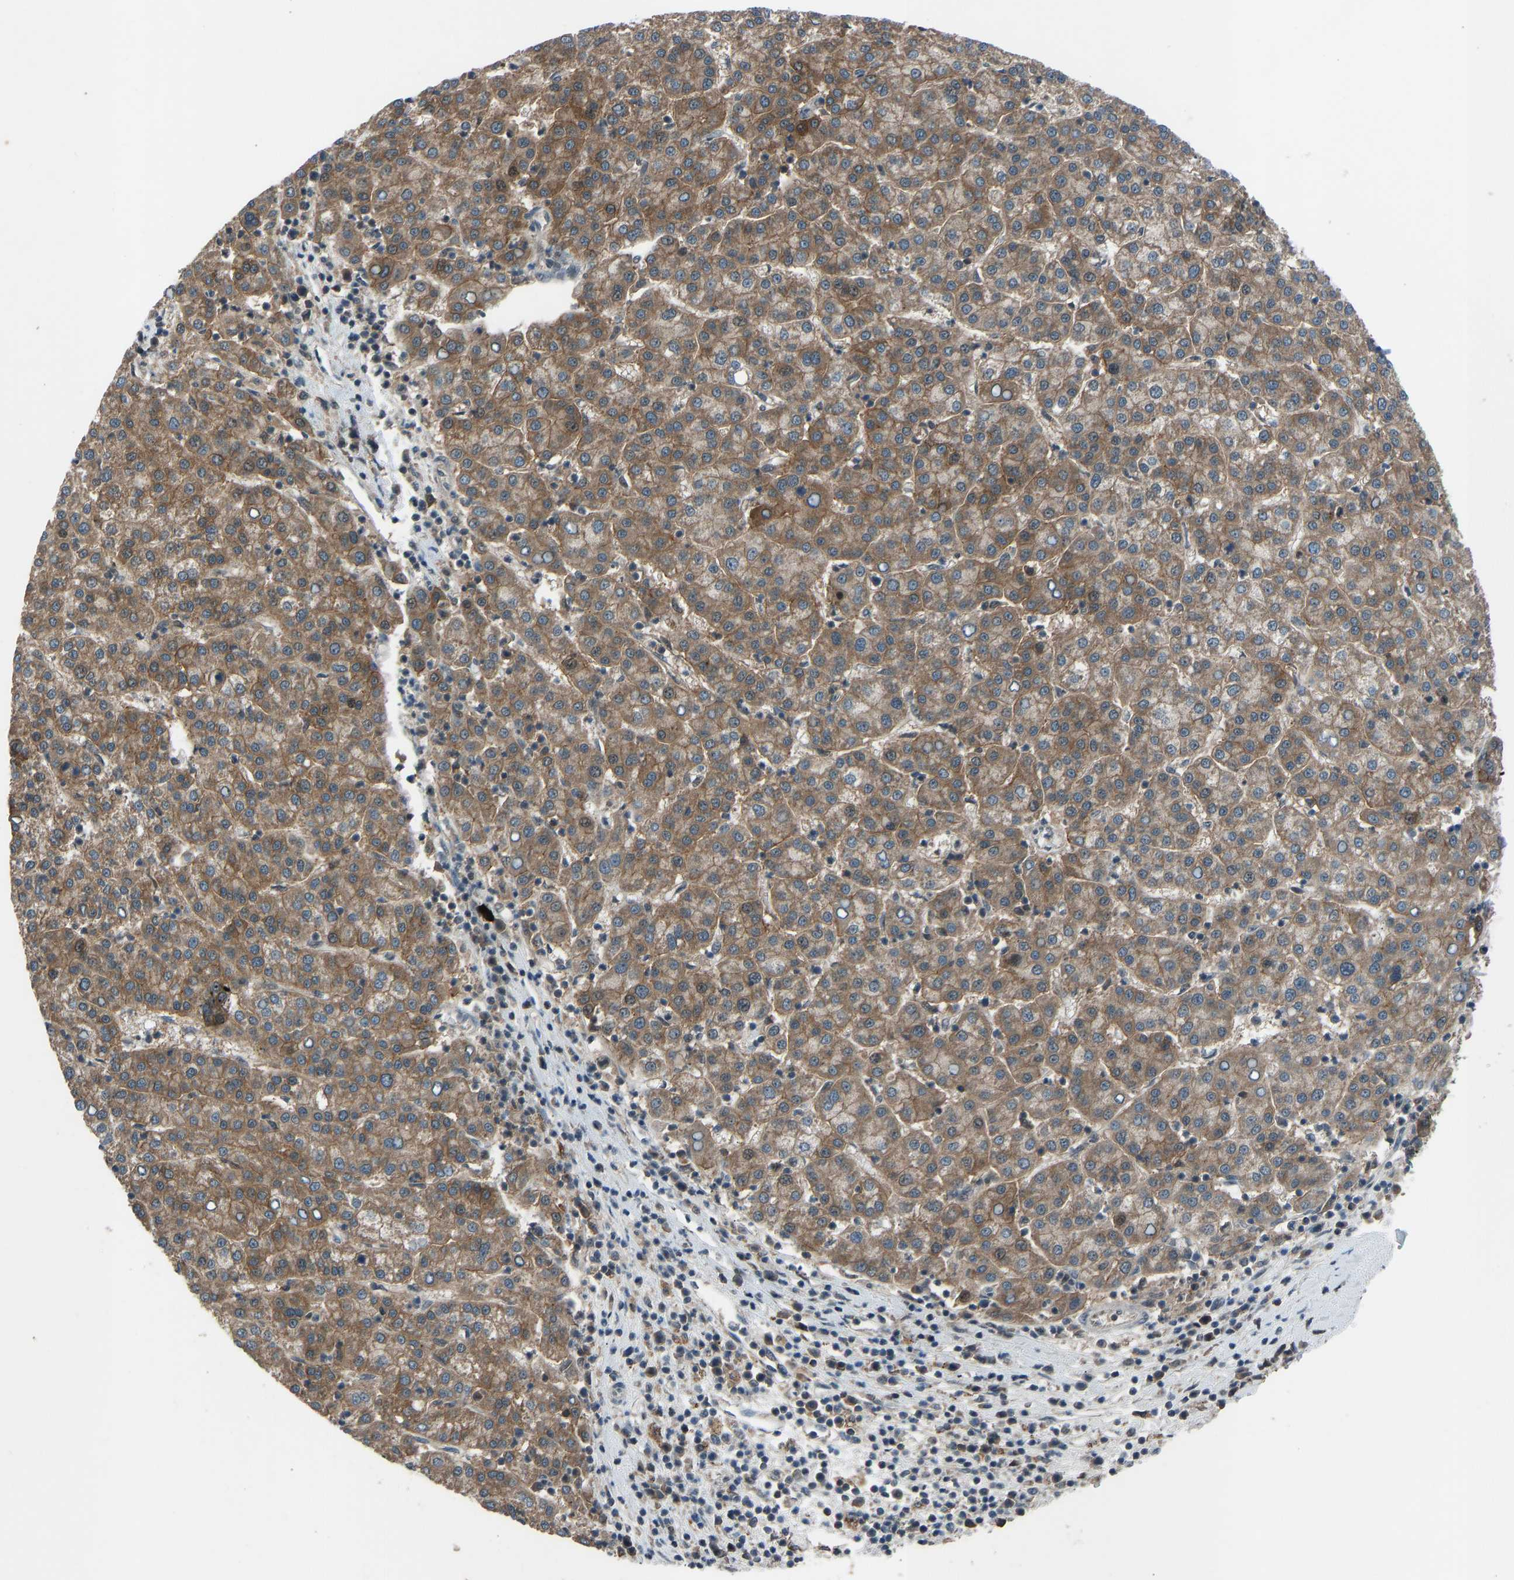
{"staining": {"intensity": "moderate", "quantity": ">75%", "location": "cytoplasmic/membranous"}, "tissue": "liver cancer", "cell_type": "Tumor cells", "image_type": "cancer", "snomed": [{"axis": "morphology", "description": "Carcinoma, Hepatocellular, NOS"}, {"axis": "topography", "description": "Liver"}], "caption": "The histopathology image exhibits immunohistochemical staining of liver hepatocellular carcinoma. There is moderate cytoplasmic/membranous staining is appreciated in approximately >75% of tumor cells.", "gene": "SLC43A1", "patient": {"sex": "female", "age": 58}}